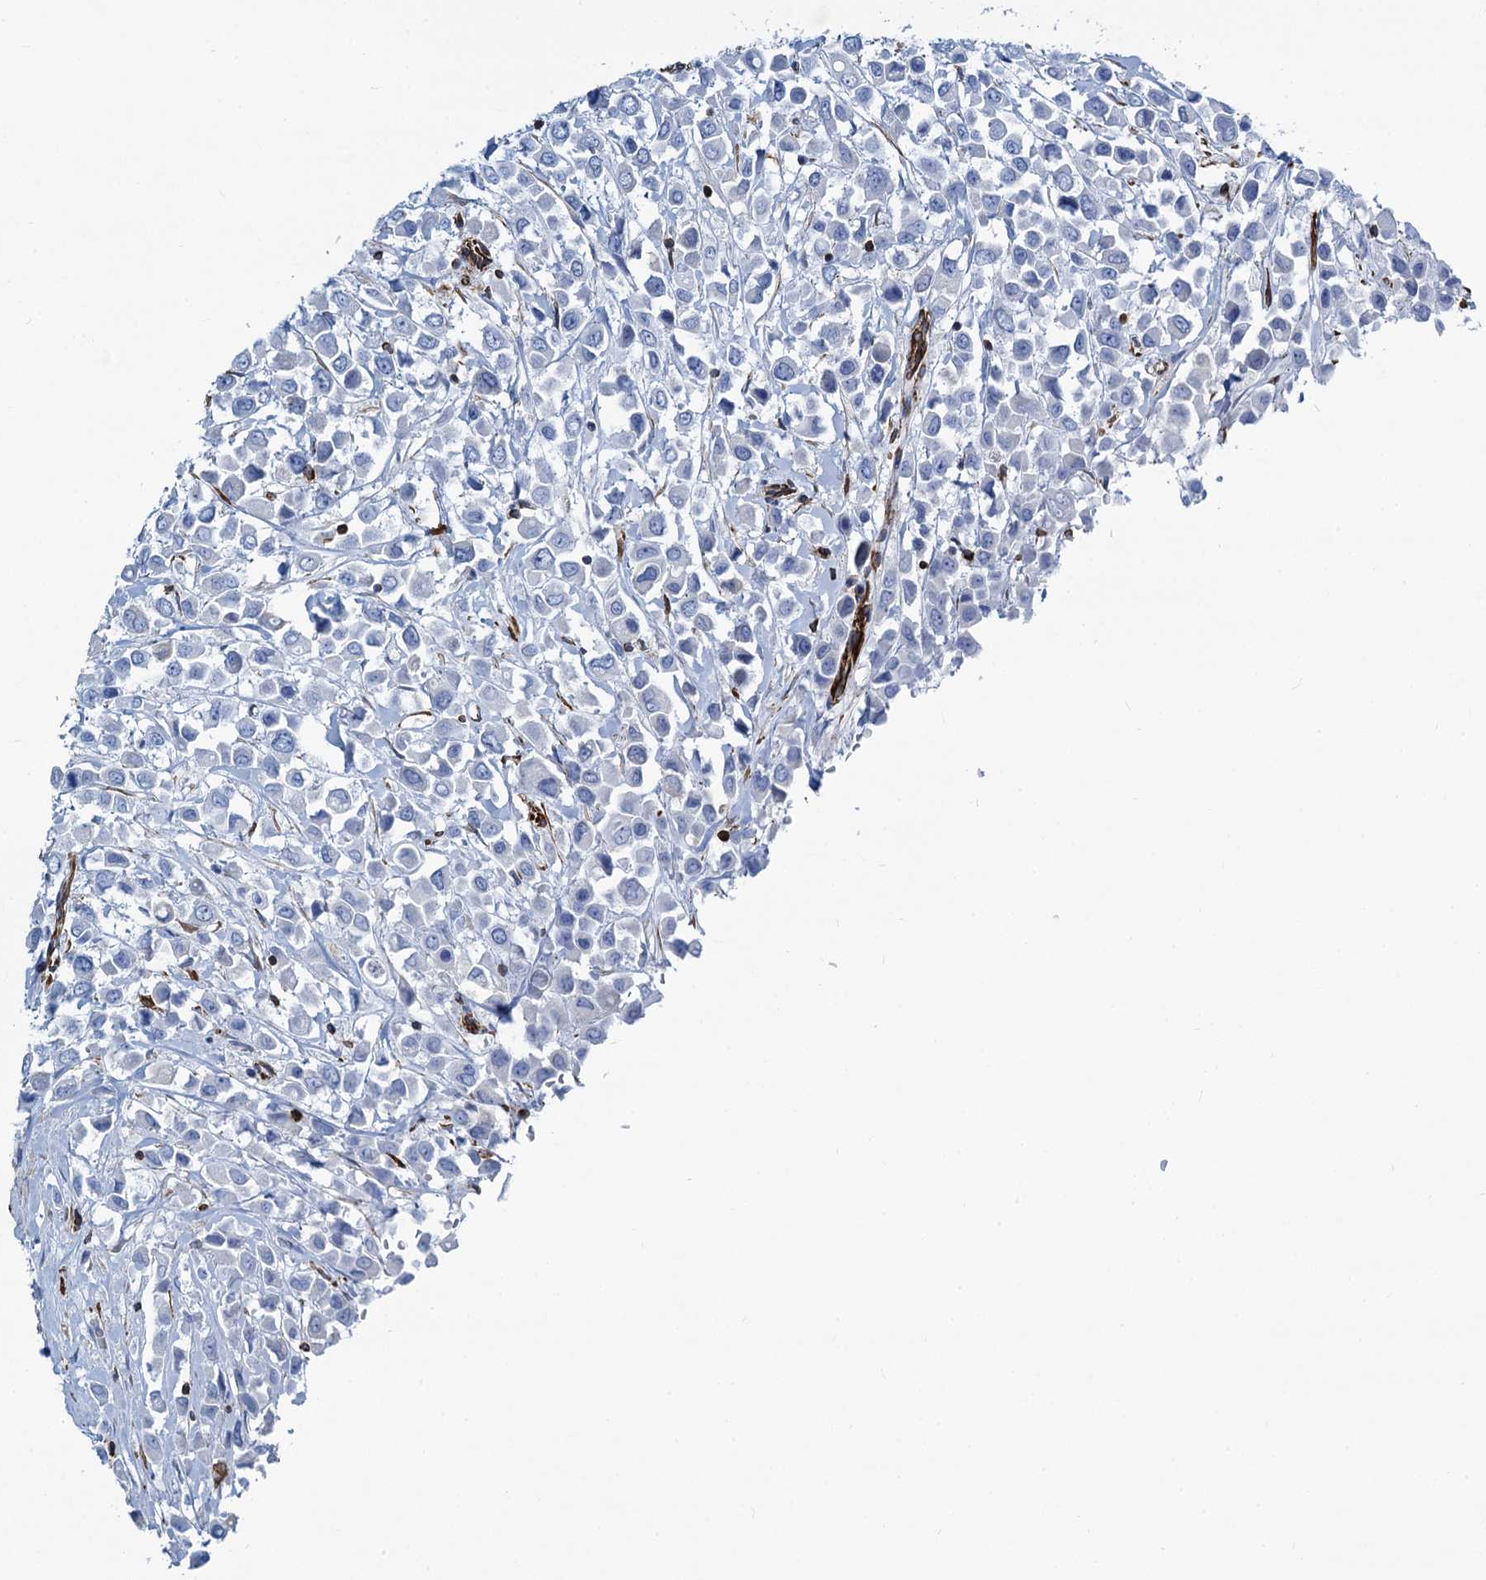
{"staining": {"intensity": "negative", "quantity": "none", "location": "none"}, "tissue": "breast cancer", "cell_type": "Tumor cells", "image_type": "cancer", "snomed": [{"axis": "morphology", "description": "Duct carcinoma"}, {"axis": "topography", "description": "Breast"}], "caption": "A histopathology image of breast cancer stained for a protein demonstrates no brown staining in tumor cells. (DAB (3,3'-diaminobenzidine) immunohistochemistry with hematoxylin counter stain).", "gene": "PGM2", "patient": {"sex": "female", "age": 61}}